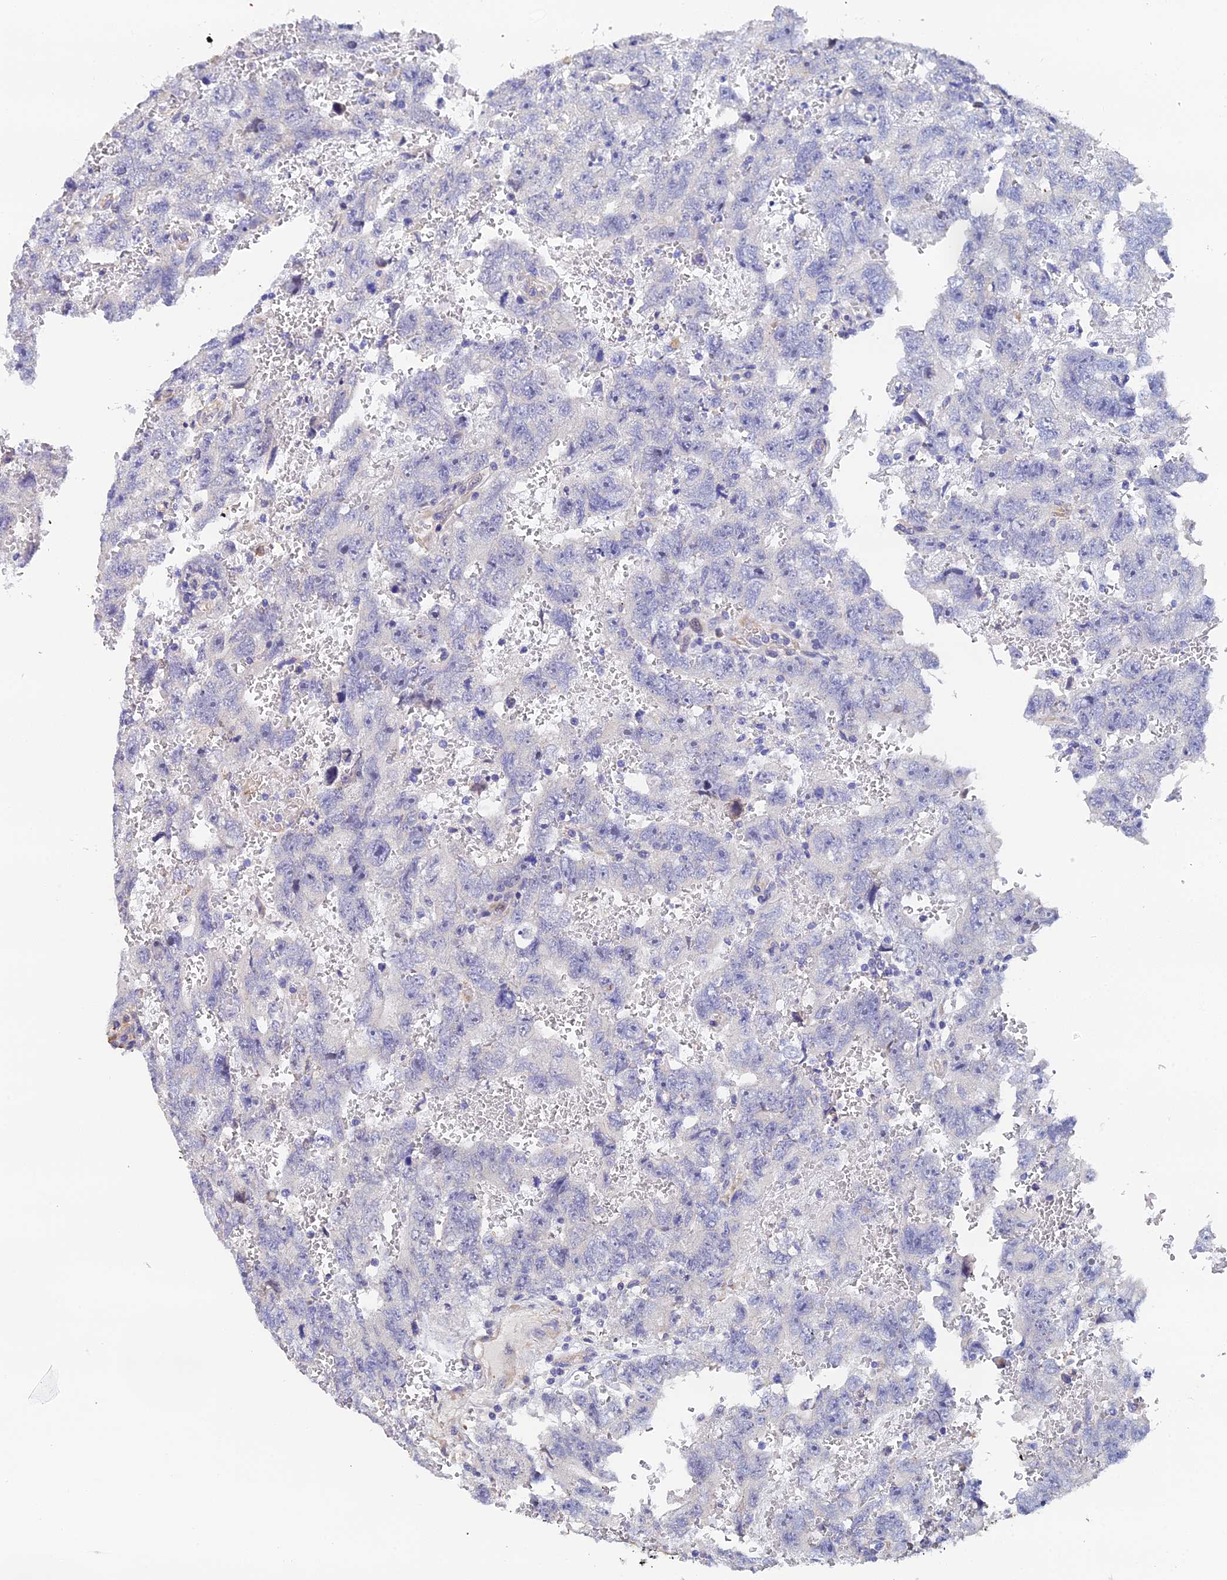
{"staining": {"intensity": "negative", "quantity": "none", "location": "none"}, "tissue": "testis cancer", "cell_type": "Tumor cells", "image_type": "cancer", "snomed": [{"axis": "morphology", "description": "Carcinoma, Embryonal, NOS"}, {"axis": "topography", "description": "Testis"}], "caption": "This micrograph is of testis cancer stained with immunohistochemistry (IHC) to label a protein in brown with the nuclei are counter-stained blue. There is no staining in tumor cells.", "gene": "ENSG00000268674", "patient": {"sex": "male", "age": 45}}